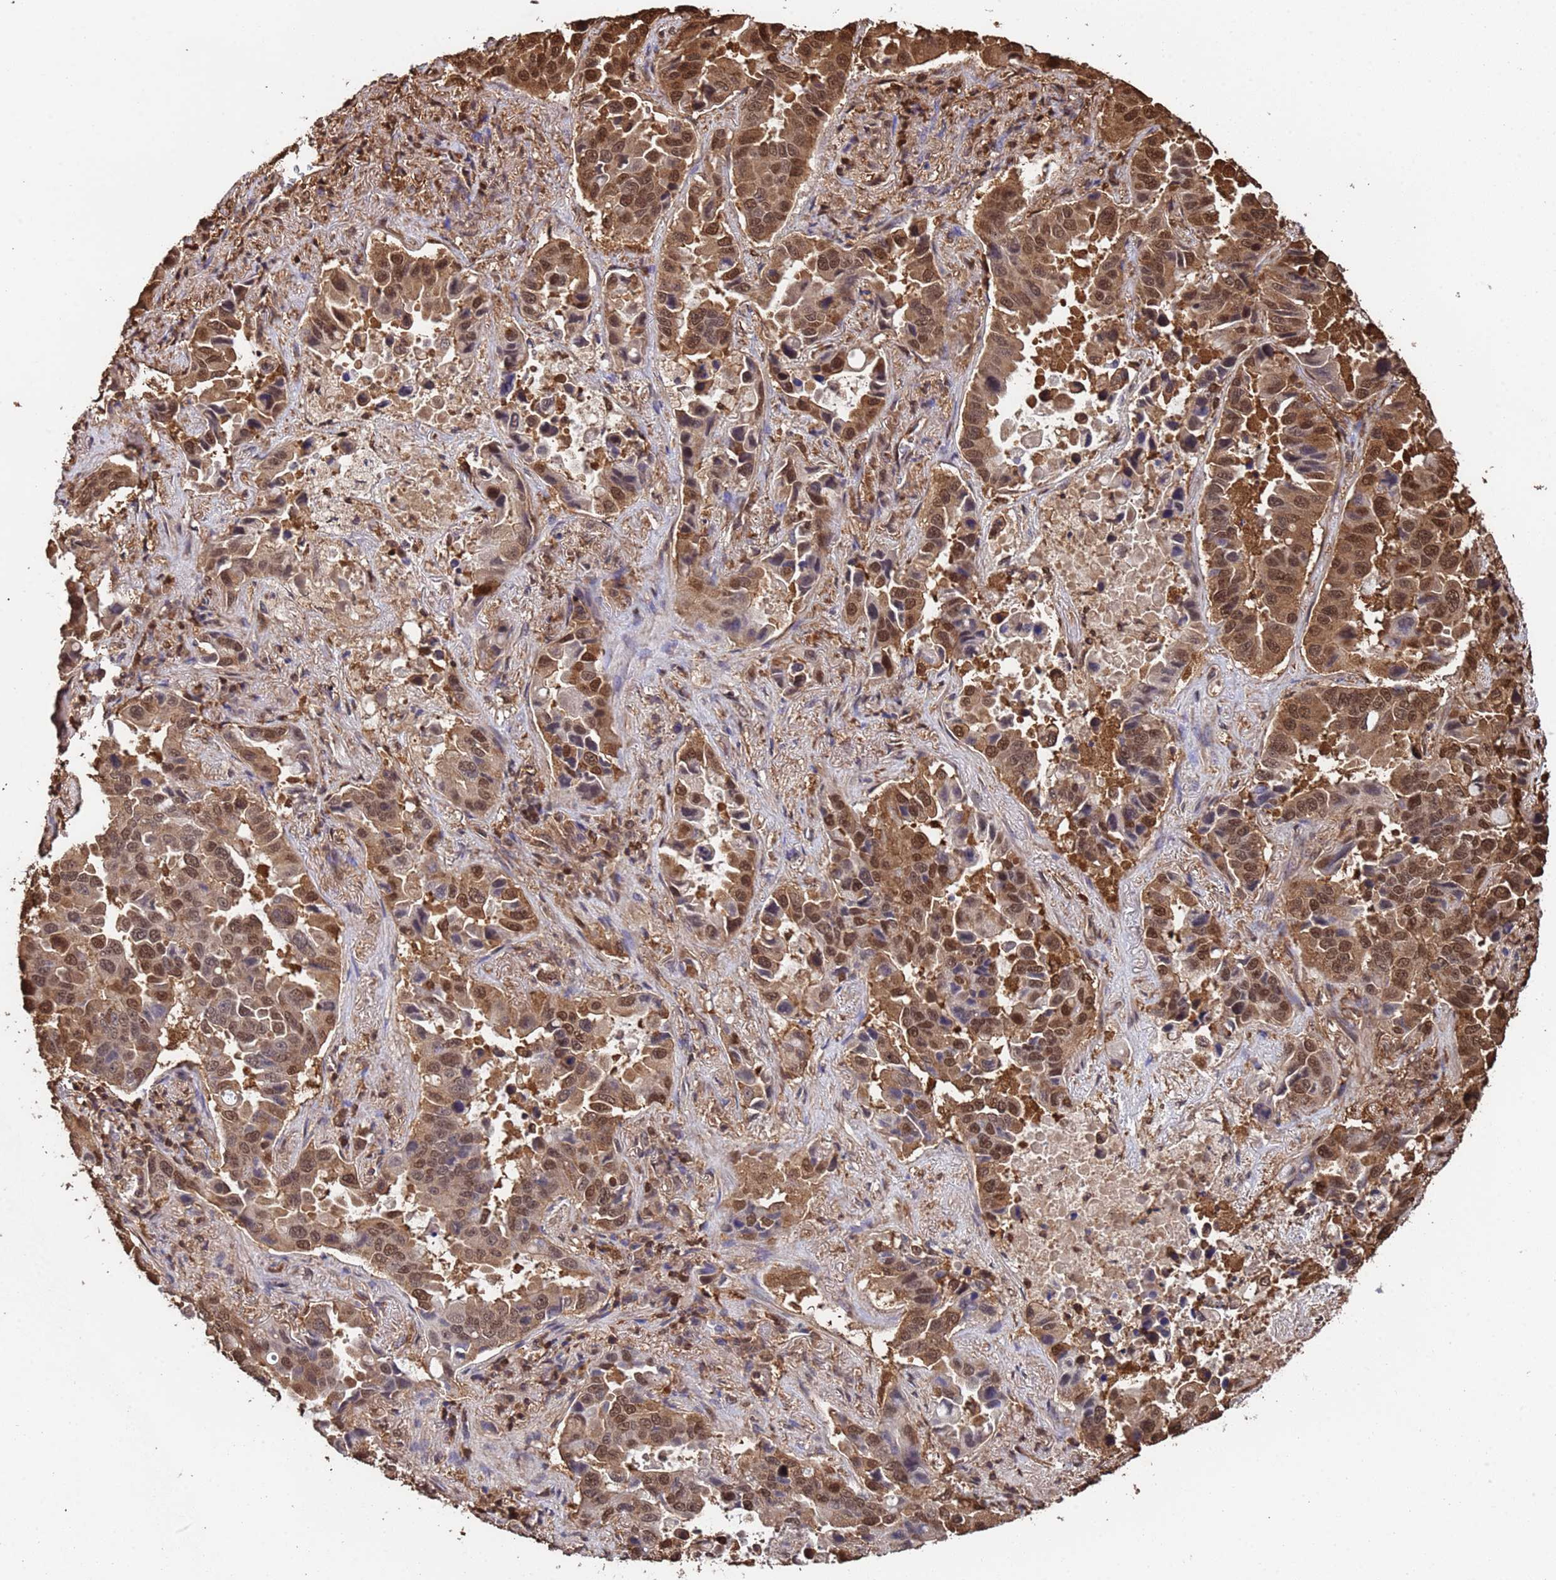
{"staining": {"intensity": "moderate", "quantity": ">75%", "location": "cytoplasmic/membranous,nuclear"}, "tissue": "lung cancer", "cell_type": "Tumor cells", "image_type": "cancer", "snomed": [{"axis": "morphology", "description": "Adenocarcinoma, NOS"}, {"axis": "topography", "description": "Lung"}], "caption": "Immunohistochemical staining of human lung adenocarcinoma shows medium levels of moderate cytoplasmic/membranous and nuclear protein expression in approximately >75% of tumor cells. (brown staining indicates protein expression, while blue staining denotes nuclei).", "gene": "SUMO4", "patient": {"sex": "male", "age": 64}}